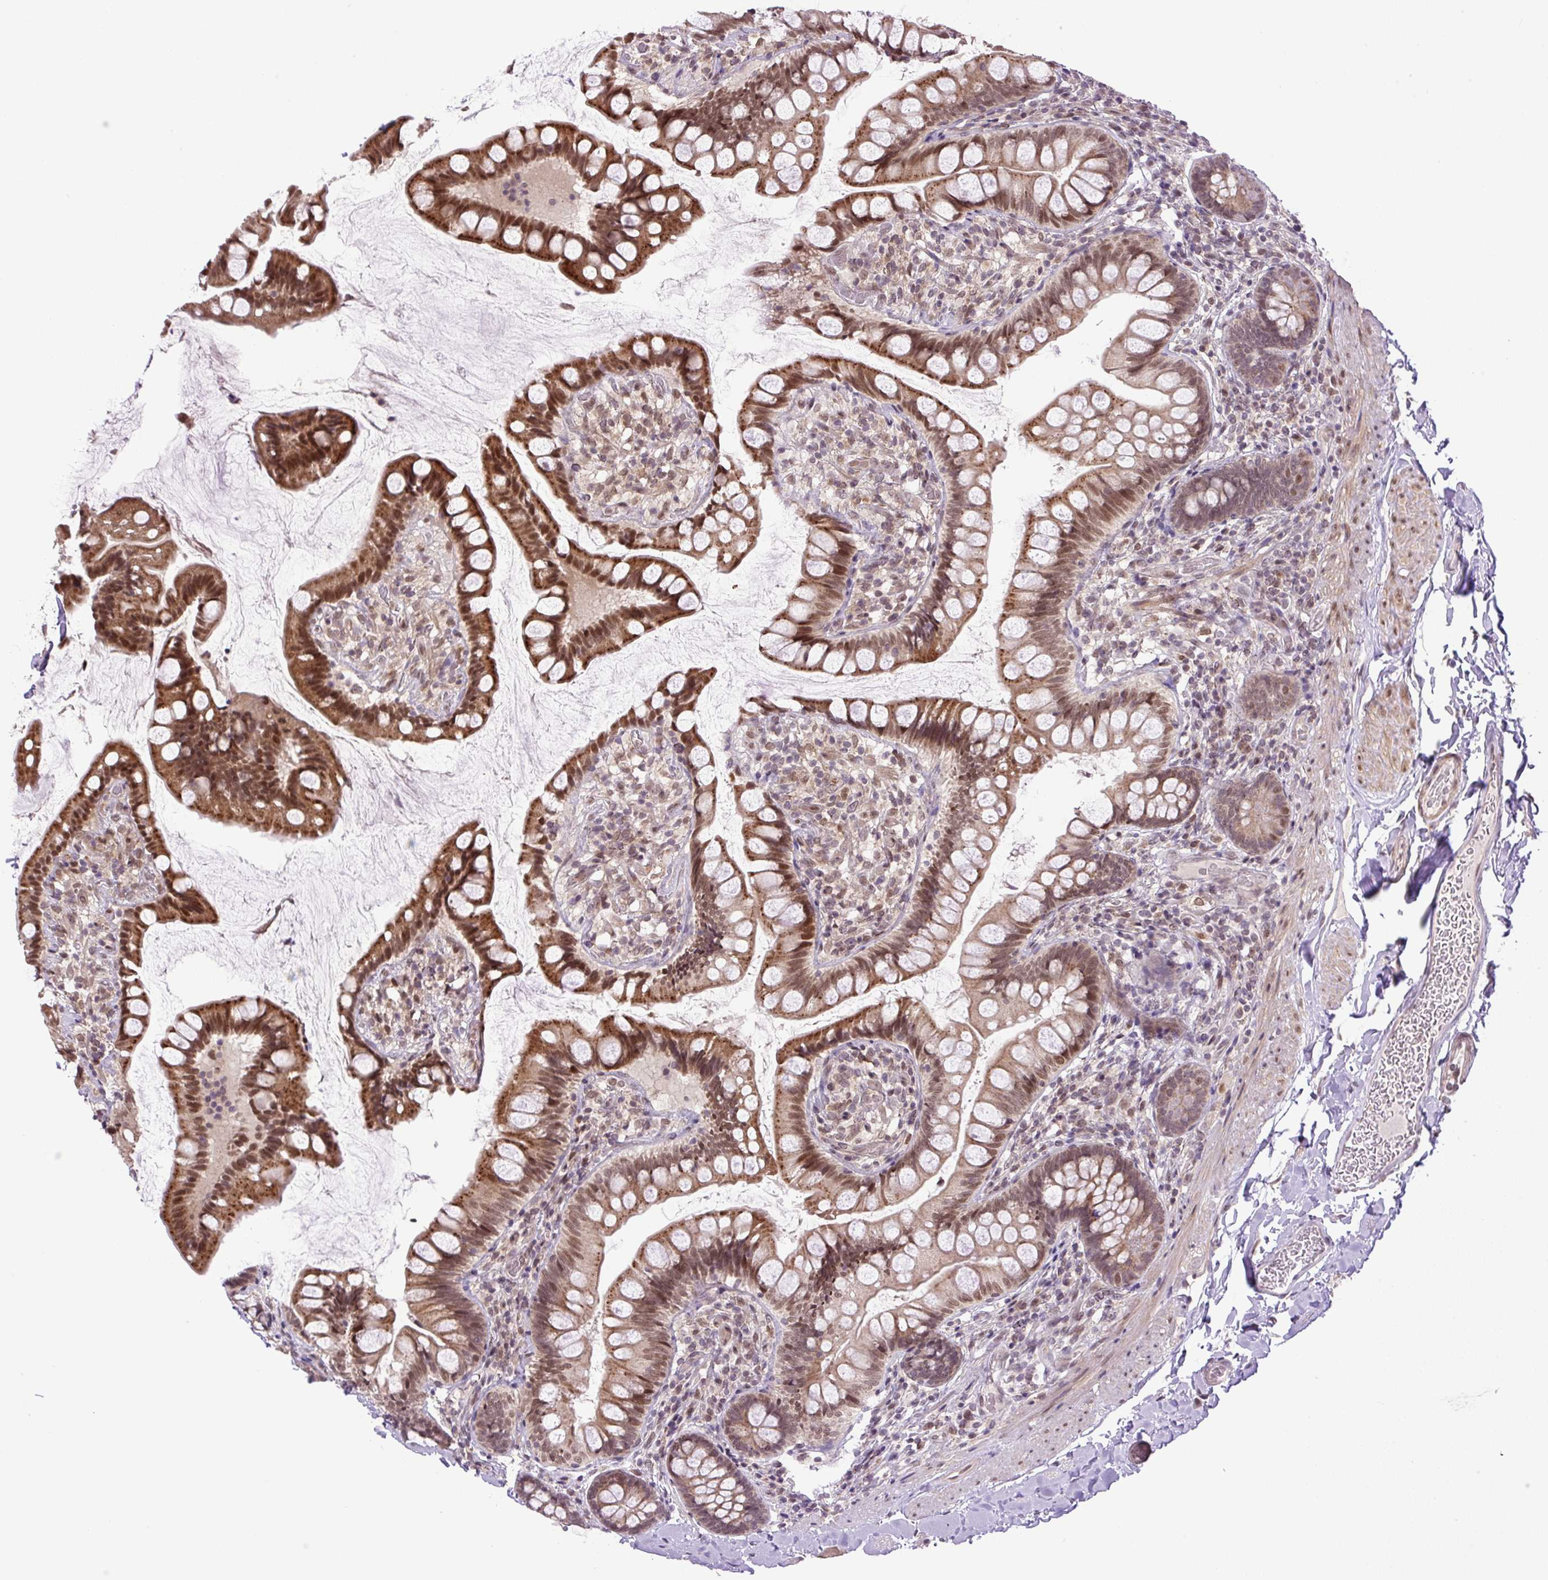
{"staining": {"intensity": "strong", "quantity": ">75%", "location": "cytoplasmic/membranous,nuclear"}, "tissue": "small intestine", "cell_type": "Glandular cells", "image_type": "normal", "snomed": [{"axis": "morphology", "description": "Normal tissue, NOS"}, {"axis": "topography", "description": "Small intestine"}], "caption": "High-magnification brightfield microscopy of normal small intestine stained with DAB (3,3'-diaminobenzidine) (brown) and counterstained with hematoxylin (blue). glandular cells exhibit strong cytoplasmic/membranous,nuclear expression is identified in approximately>75% of cells. The protein is shown in brown color, while the nuclei are stained blue.", "gene": "KPNA1", "patient": {"sex": "male", "age": 70}}